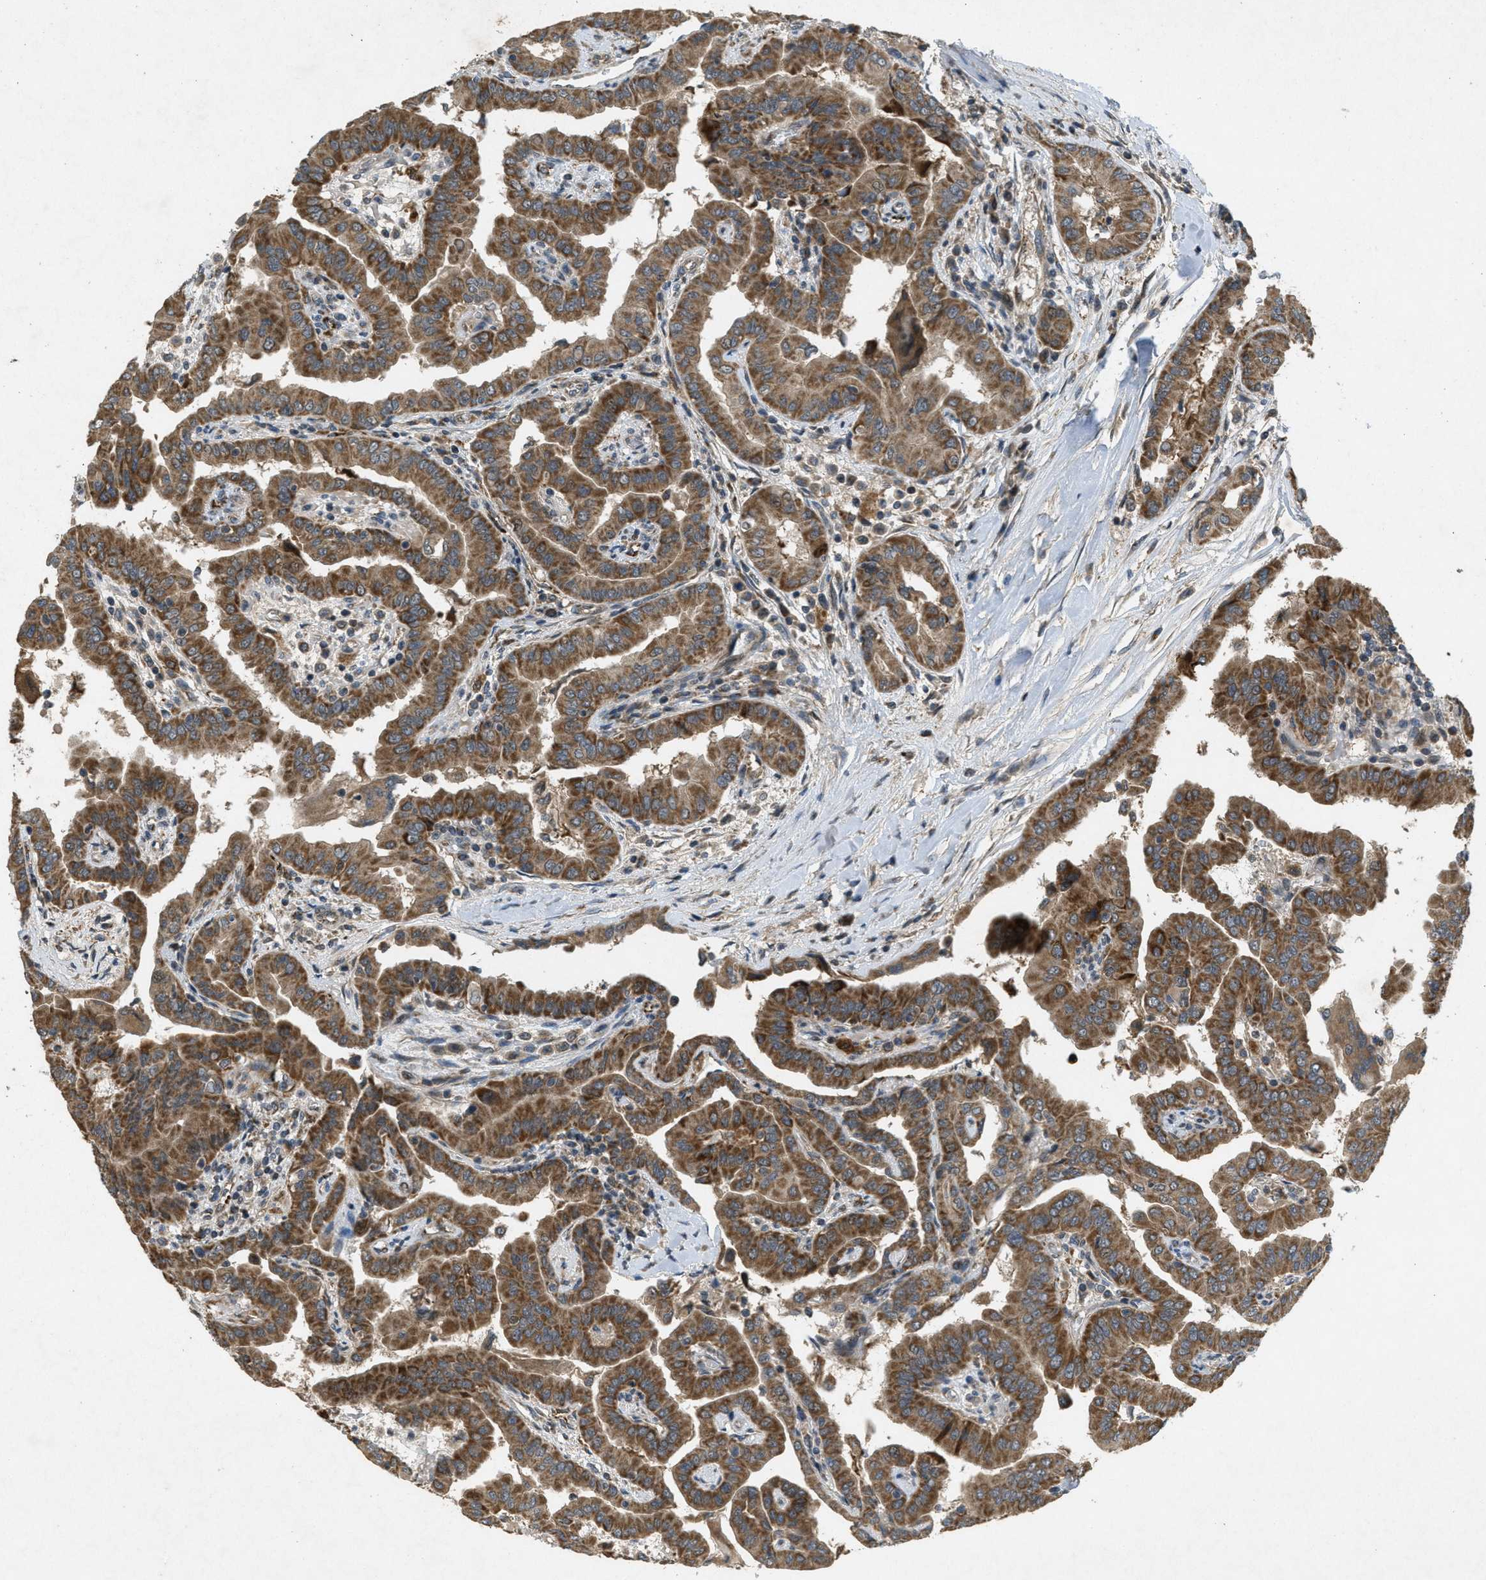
{"staining": {"intensity": "moderate", "quantity": ">75%", "location": "cytoplasmic/membranous"}, "tissue": "thyroid cancer", "cell_type": "Tumor cells", "image_type": "cancer", "snomed": [{"axis": "morphology", "description": "Papillary adenocarcinoma, NOS"}, {"axis": "topography", "description": "Thyroid gland"}], "caption": "A brown stain labels moderate cytoplasmic/membranous staining of a protein in thyroid cancer (papillary adenocarcinoma) tumor cells. (DAB (3,3'-diaminobenzidine) IHC with brightfield microscopy, high magnification).", "gene": "PPP1R15A", "patient": {"sex": "male", "age": 33}}